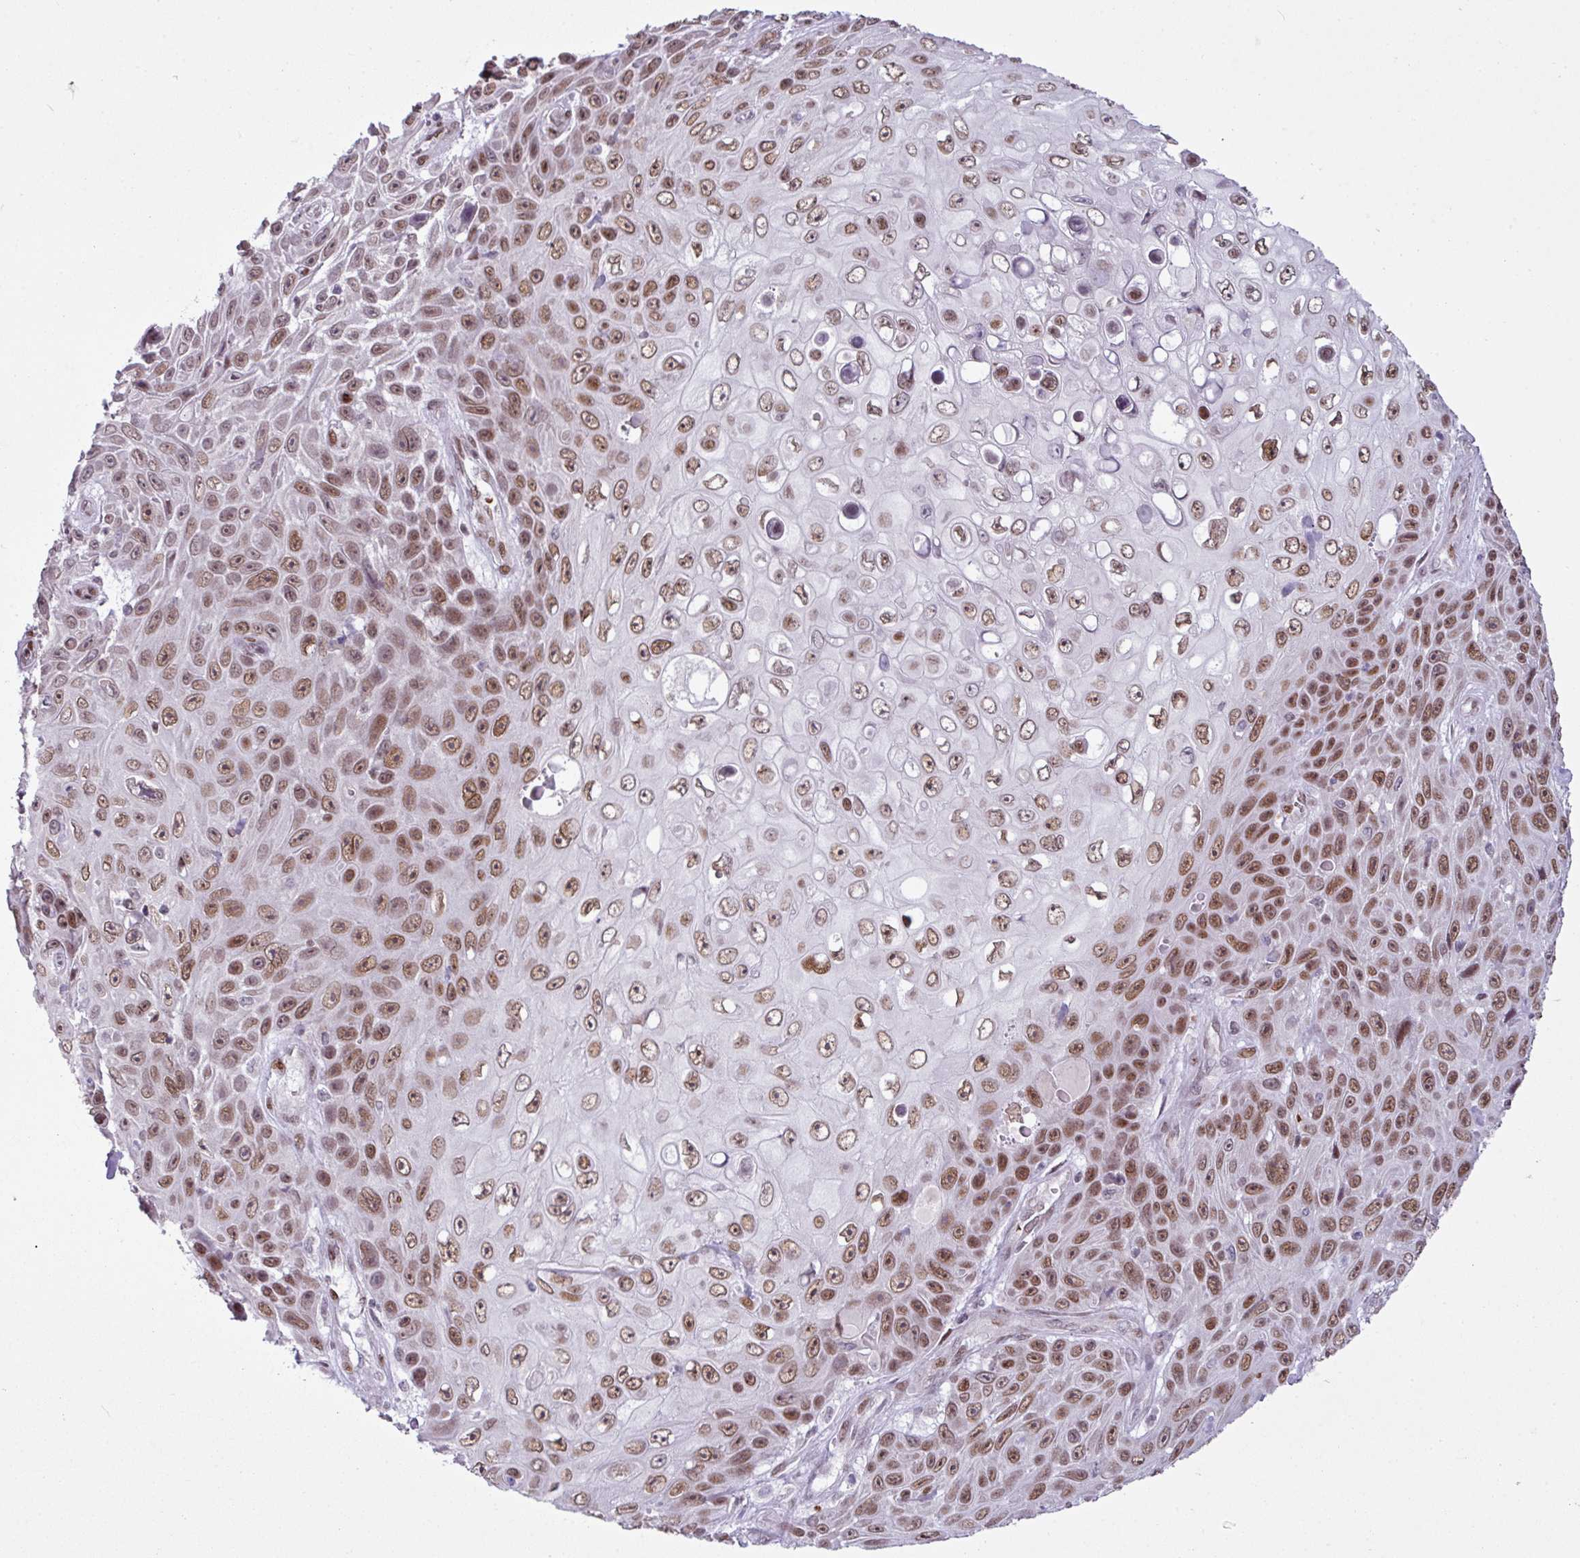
{"staining": {"intensity": "moderate", "quantity": ">75%", "location": "nuclear"}, "tissue": "skin cancer", "cell_type": "Tumor cells", "image_type": "cancer", "snomed": [{"axis": "morphology", "description": "Squamous cell carcinoma, NOS"}, {"axis": "topography", "description": "Skin"}], "caption": "Immunohistochemical staining of skin squamous cell carcinoma demonstrates medium levels of moderate nuclear protein expression in approximately >75% of tumor cells. The staining was performed using DAB (3,3'-diaminobenzidine) to visualize the protein expression in brown, while the nuclei were stained in blue with hematoxylin (Magnification: 20x).", "gene": "PRDM5", "patient": {"sex": "male", "age": 82}}